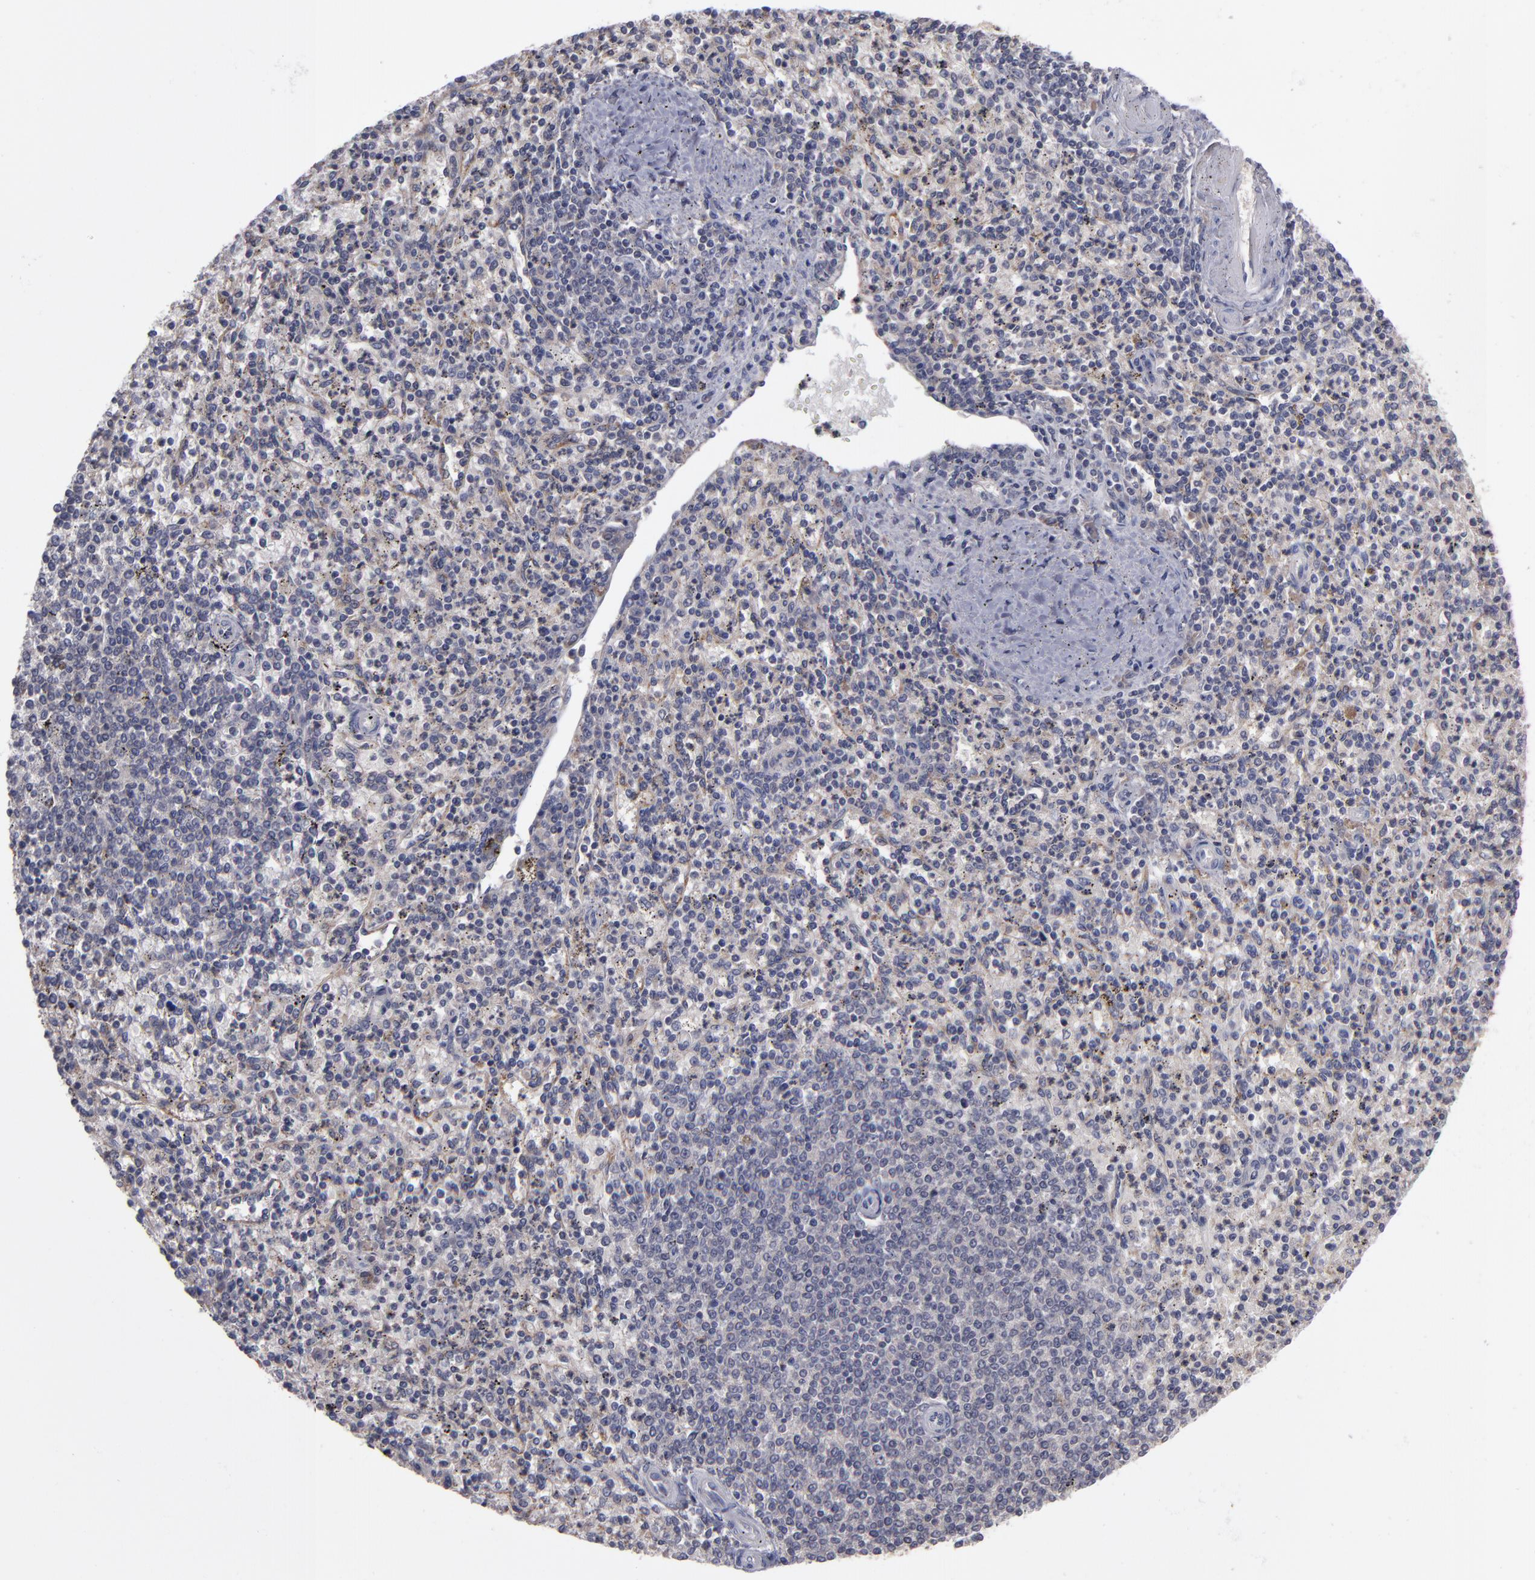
{"staining": {"intensity": "weak", "quantity": "25%-75%", "location": "cytoplasmic/membranous"}, "tissue": "spleen", "cell_type": "Cells in red pulp", "image_type": "normal", "snomed": [{"axis": "morphology", "description": "Normal tissue, NOS"}, {"axis": "topography", "description": "Spleen"}], "caption": "Immunohistochemistry (IHC) staining of normal spleen, which shows low levels of weak cytoplasmic/membranous staining in approximately 25%-75% of cells in red pulp indicating weak cytoplasmic/membranous protein staining. The staining was performed using DAB (3,3'-diaminobenzidine) (brown) for protein detection and nuclei were counterstained in hematoxylin (blue).", "gene": "MMP11", "patient": {"sex": "male", "age": 72}}